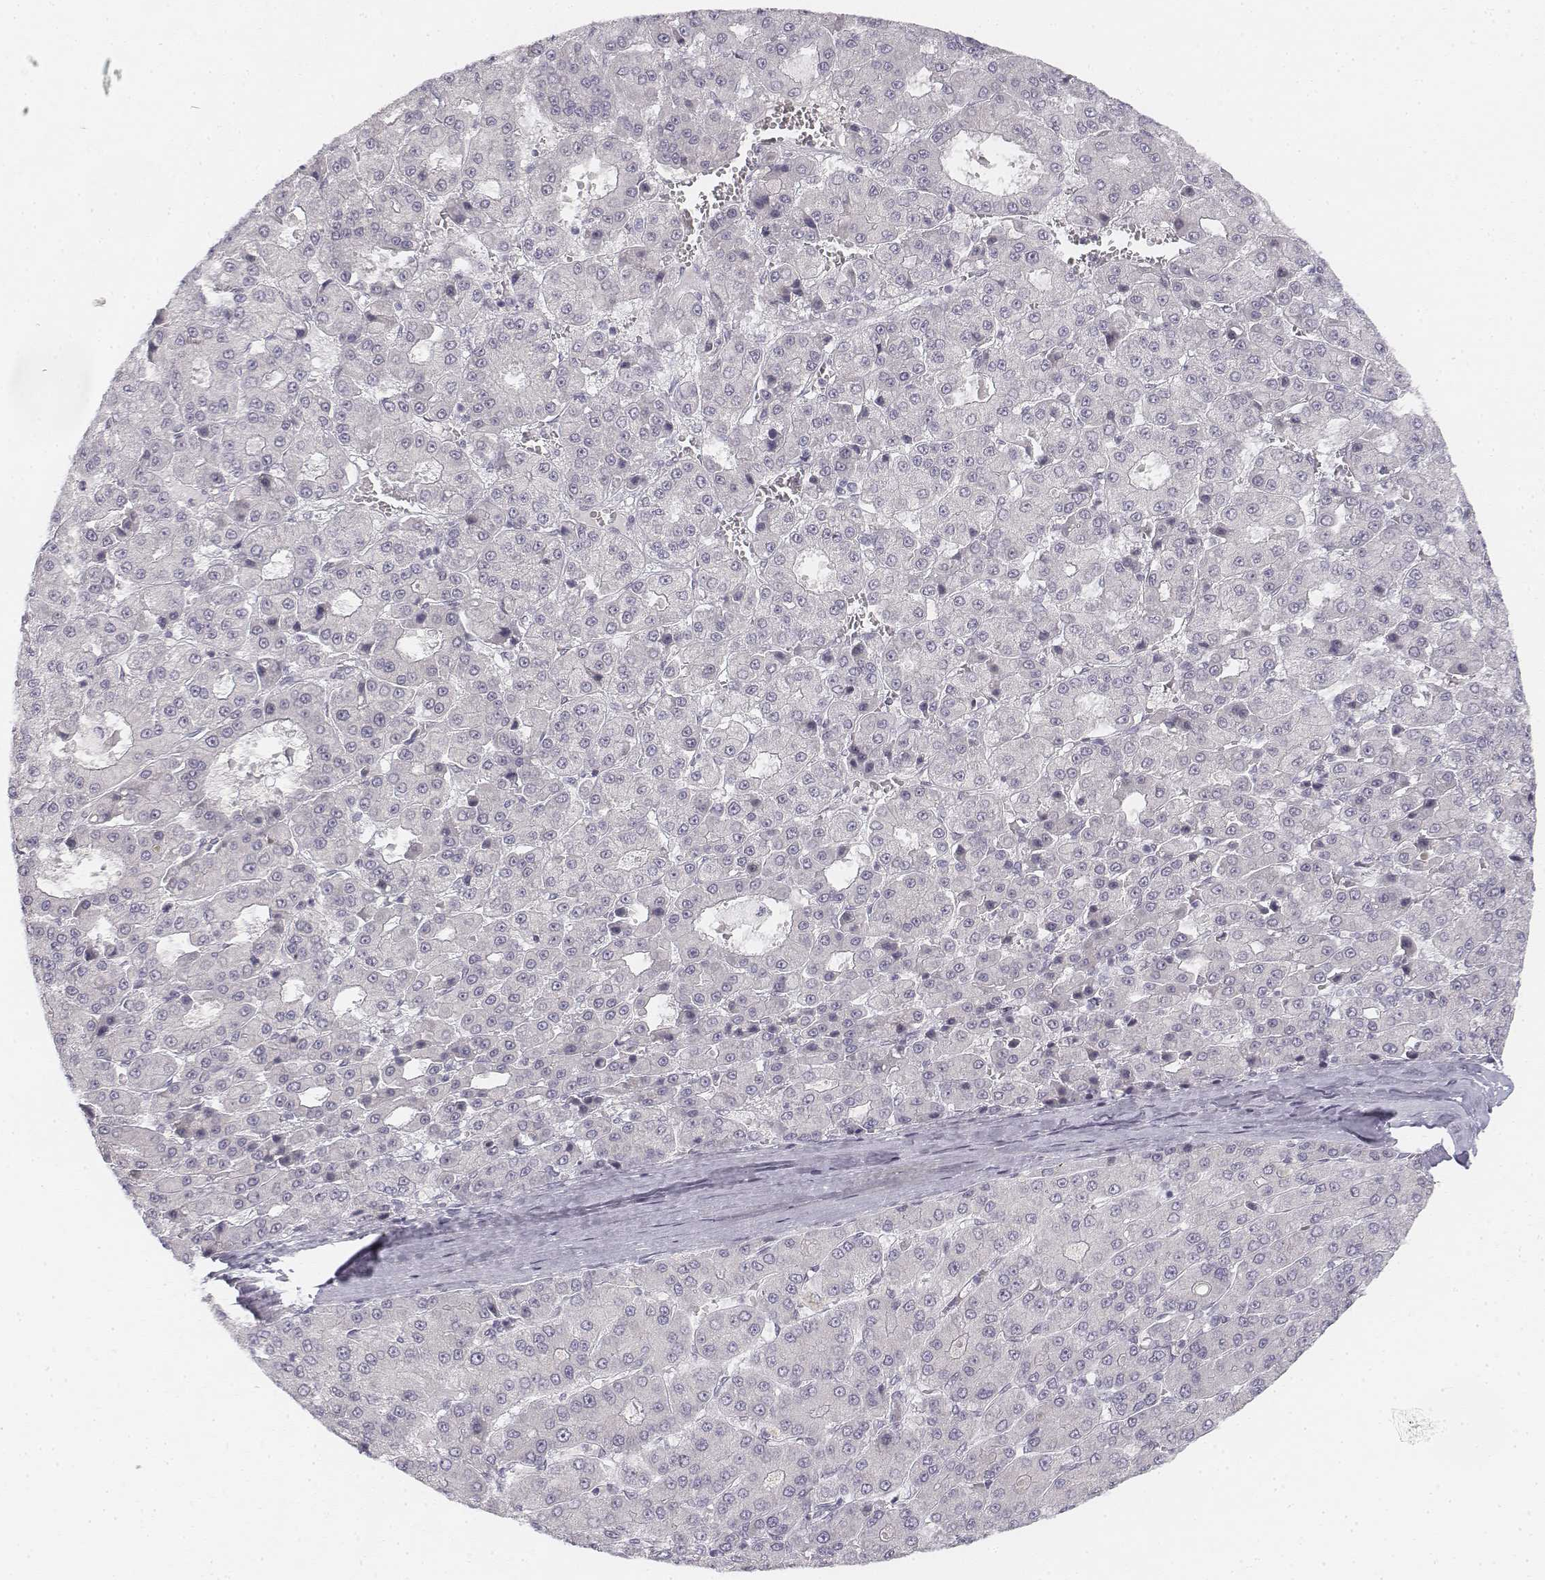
{"staining": {"intensity": "negative", "quantity": "none", "location": "none"}, "tissue": "liver cancer", "cell_type": "Tumor cells", "image_type": "cancer", "snomed": [{"axis": "morphology", "description": "Carcinoma, Hepatocellular, NOS"}, {"axis": "topography", "description": "Liver"}], "caption": "Immunohistochemistry micrograph of neoplastic tissue: liver cancer stained with DAB (3,3'-diaminobenzidine) exhibits no significant protein staining in tumor cells.", "gene": "KRTAP2-1", "patient": {"sex": "male", "age": 70}}